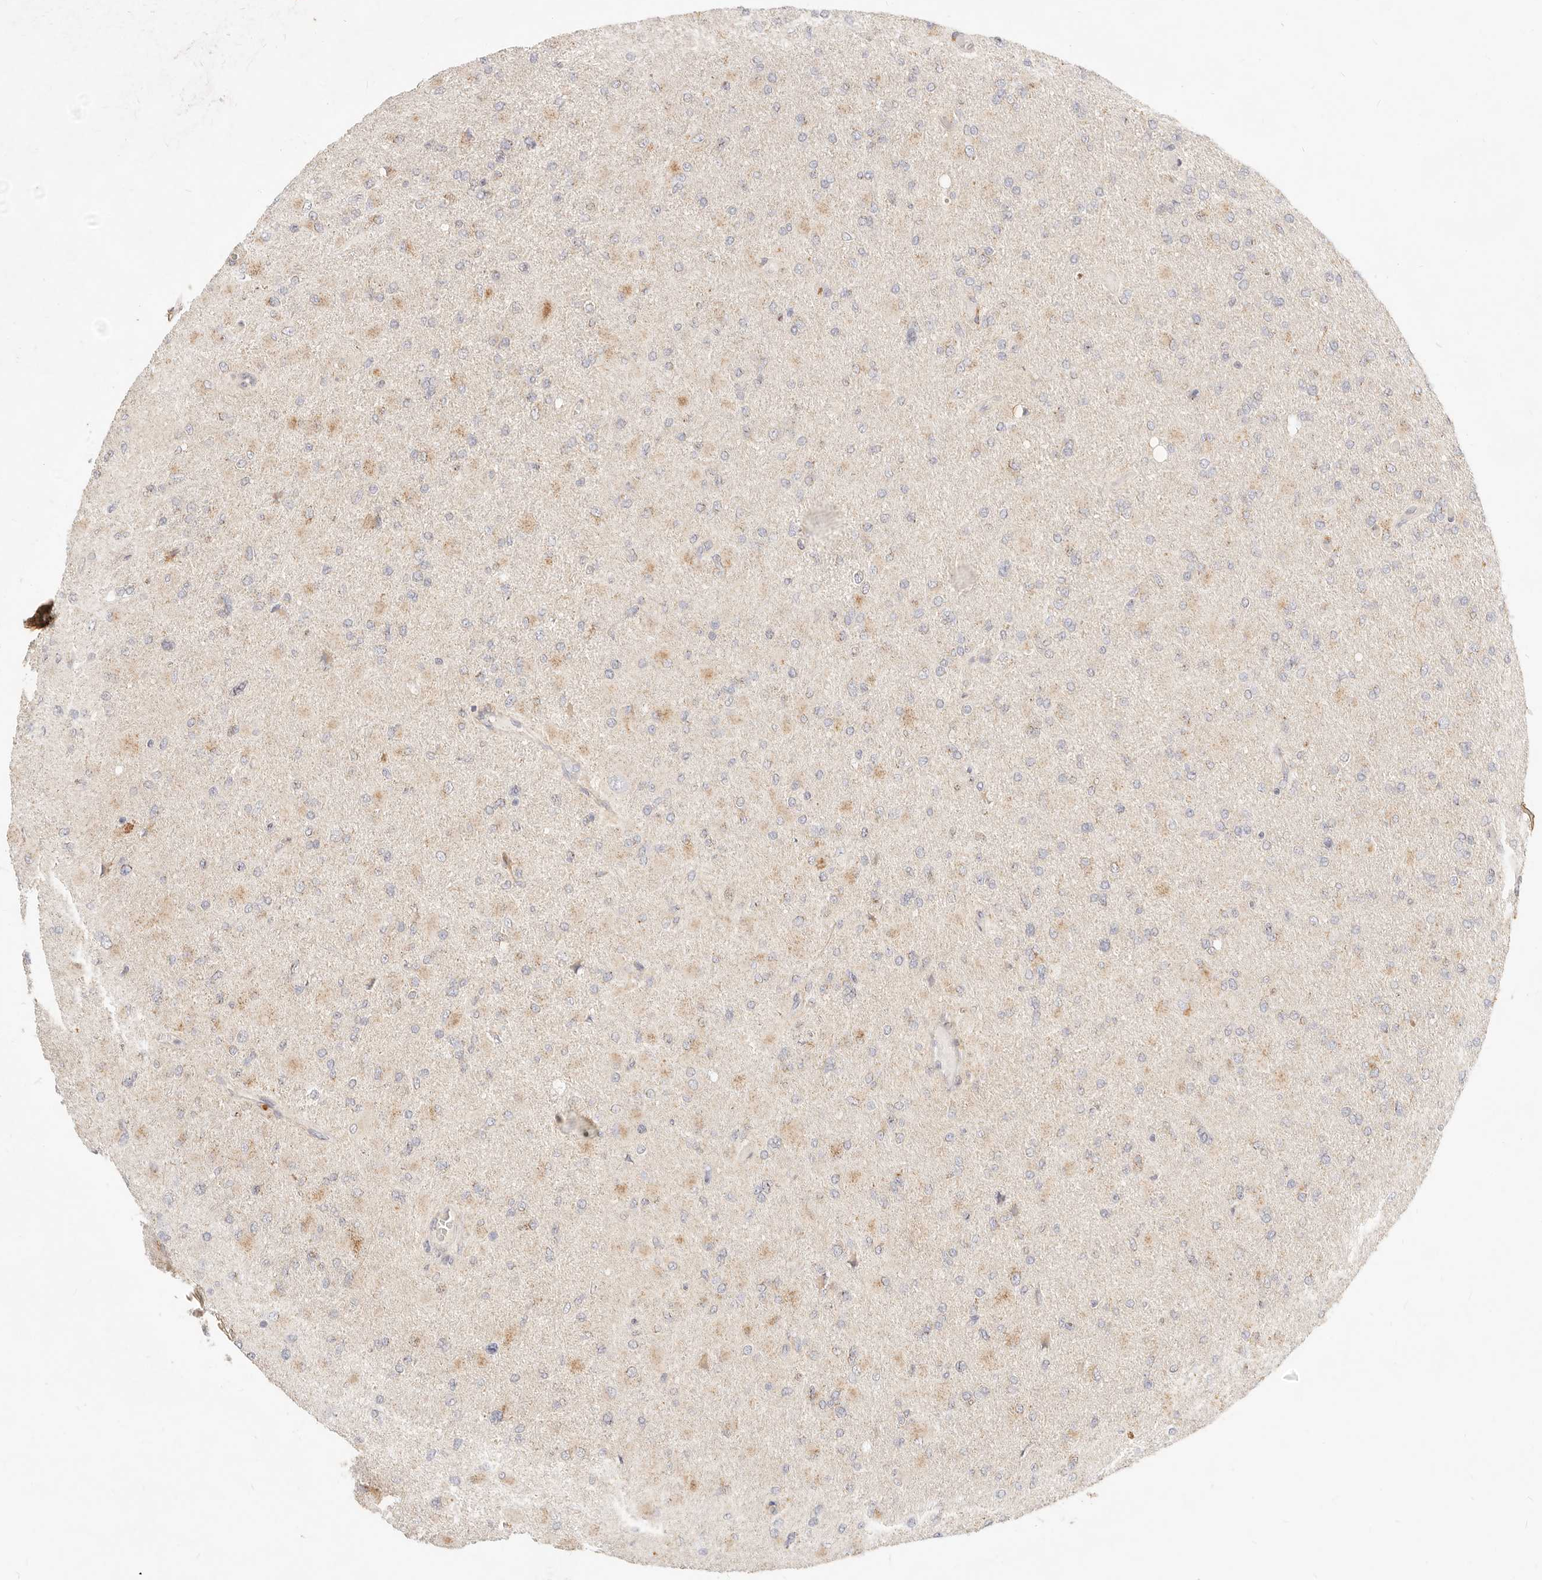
{"staining": {"intensity": "negative", "quantity": "none", "location": "none"}, "tissue": "glioma", "cell_type": "Tumor cells", "image_type": "cancer", "snomed": [{"axis": "morphology", "description": "Glioma, malignant, High grade"}, {"axis": "topography", "description": "Cerebral cortex"}], "caption": "An immunohistochemistry (IHC) image of malignant glioma (high-grade) is shown. There is no staining in tumor cells of malignant glioma (high-grade).", "gene": "ACOX1", "patient": {"sex": "female", "age": 36}}